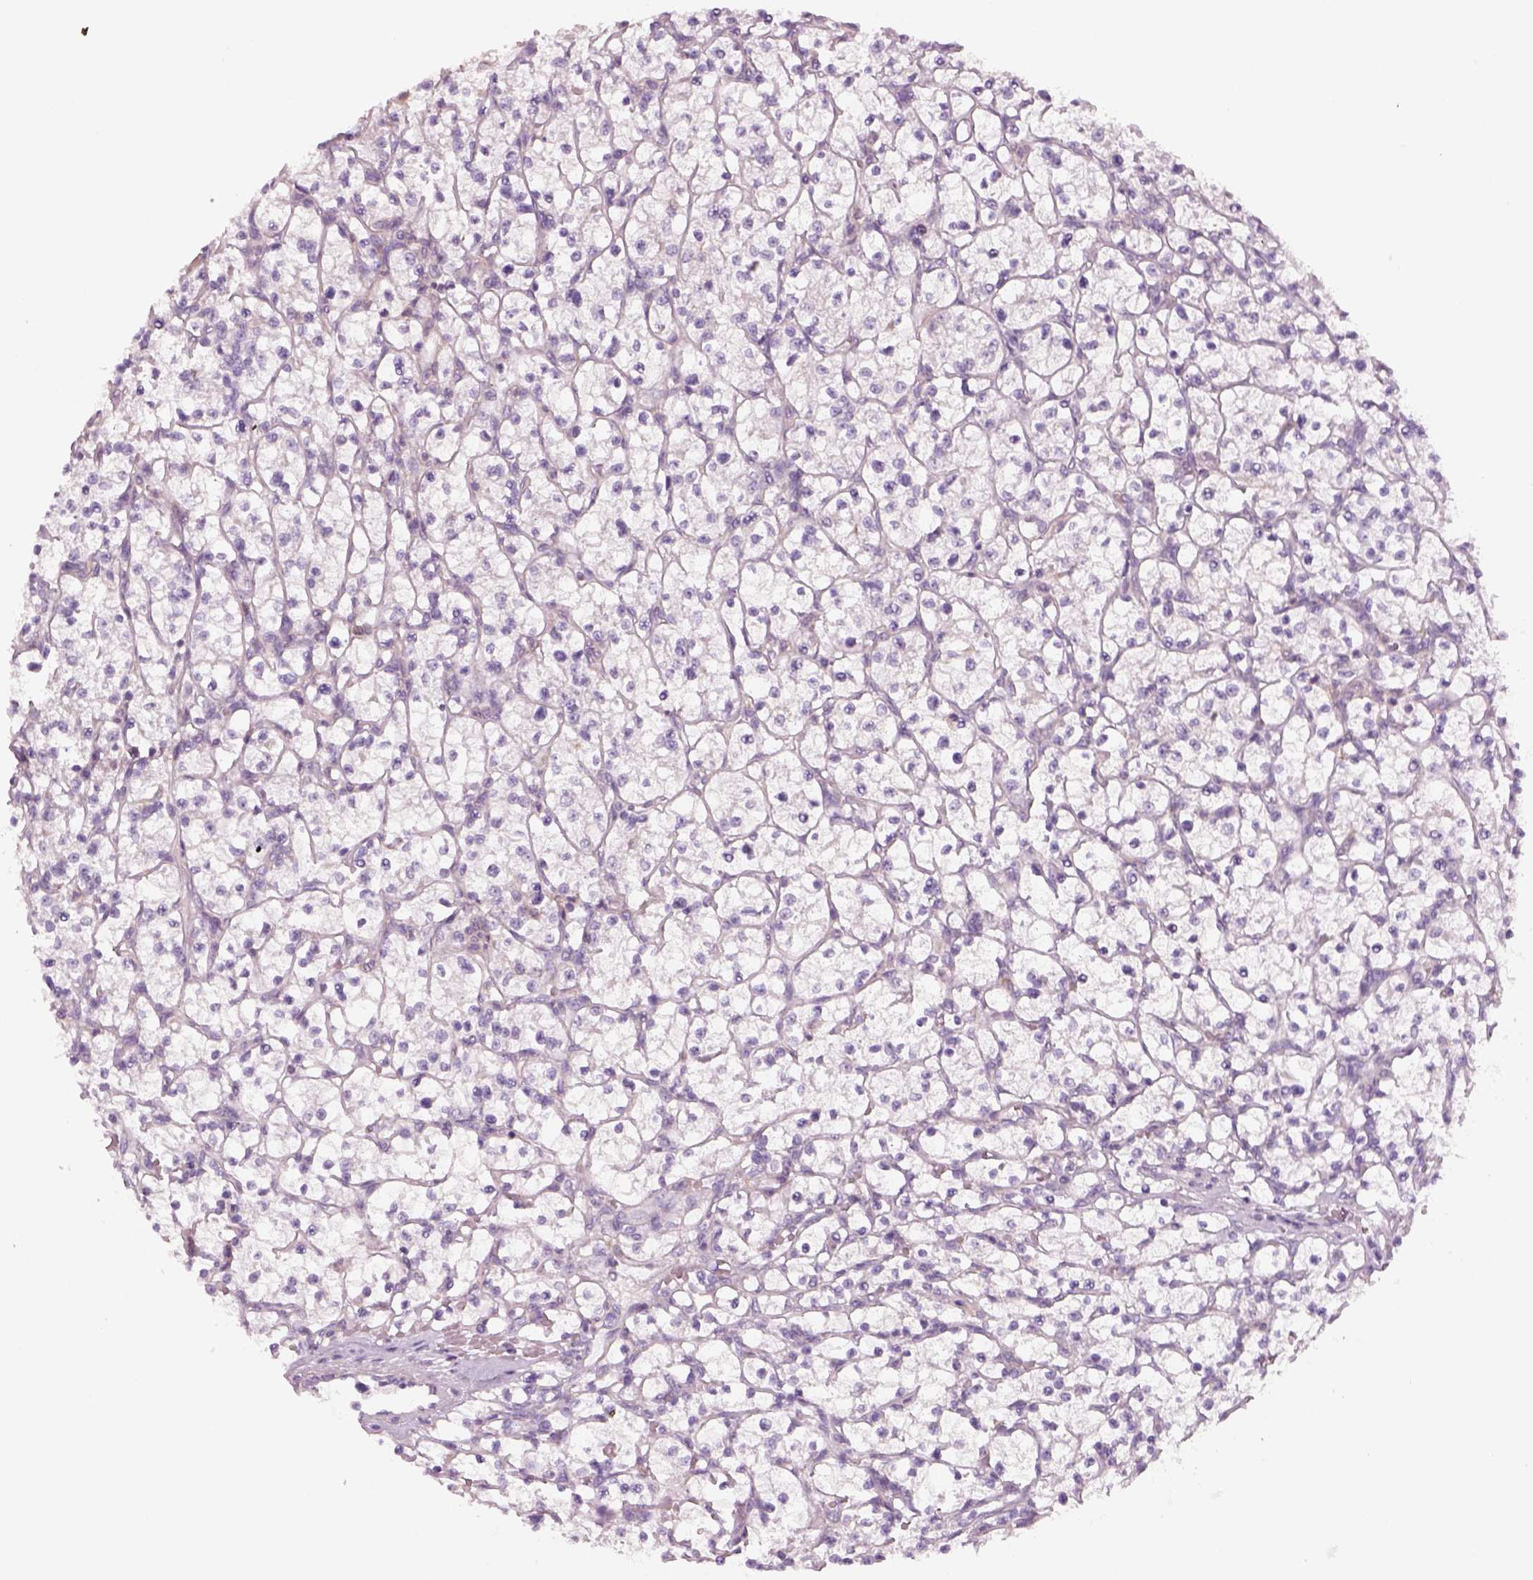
{"staining": {"intensity": "negative", "quantity": "none", "location": "none"}, "tissue": "renal cancer", "cell_type": "Tumor cells", "image_type": "cancer", "snomed": [{"axis": "morphology", "description": "Adenocarcinoma, NOS"}, {"axis": "topography", "description": "Kidney"}], "caption": "High power microscopy micrograph of an IHC image of renal cancer (adenocarcinoma), revealing no significant staining in tumor cells.", "gene": "SLC1A7", "patient": {"sex": "female", "age": 64}}